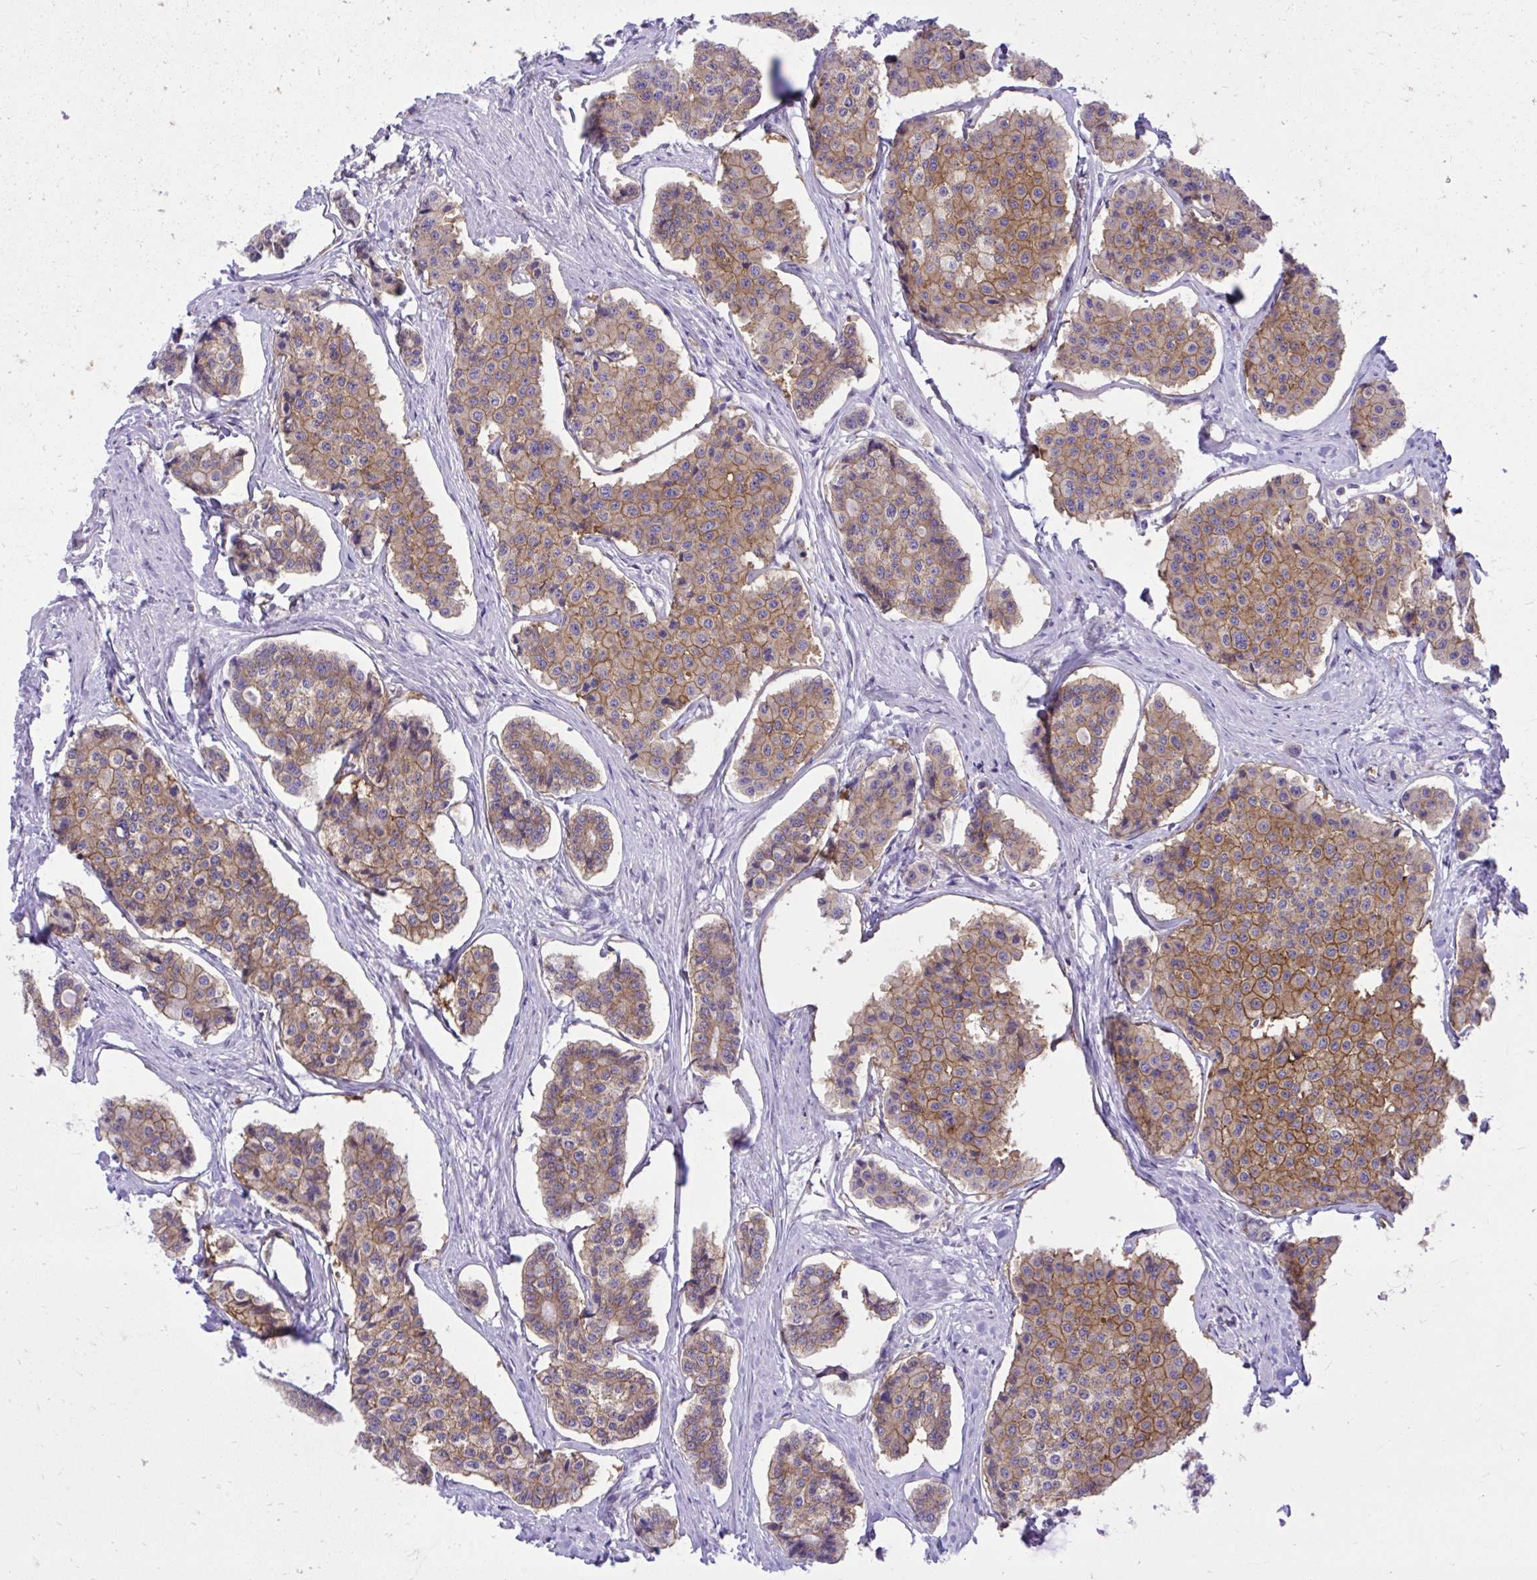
{"staining": {"intensity": "moderate", "quantity": ">75%", "location": "cytoplasmic/membranous"}, "tissue": "carcinoid", "cell_type": "Tumor cells", "image_type": "cancer", "snomed": [{"axis": "morphology", "description": "Carcinoid, malignant, NOS"}, {"axis": "topography", "description": "Small intestine"}], "caption": "The immunohistochemical stain shows moderate cytoplasmic/membranous staining in tumor cells of carcinoid tissue.", "gene": "GPRIN3", "patient": {"sex": "female", "age": 65}}